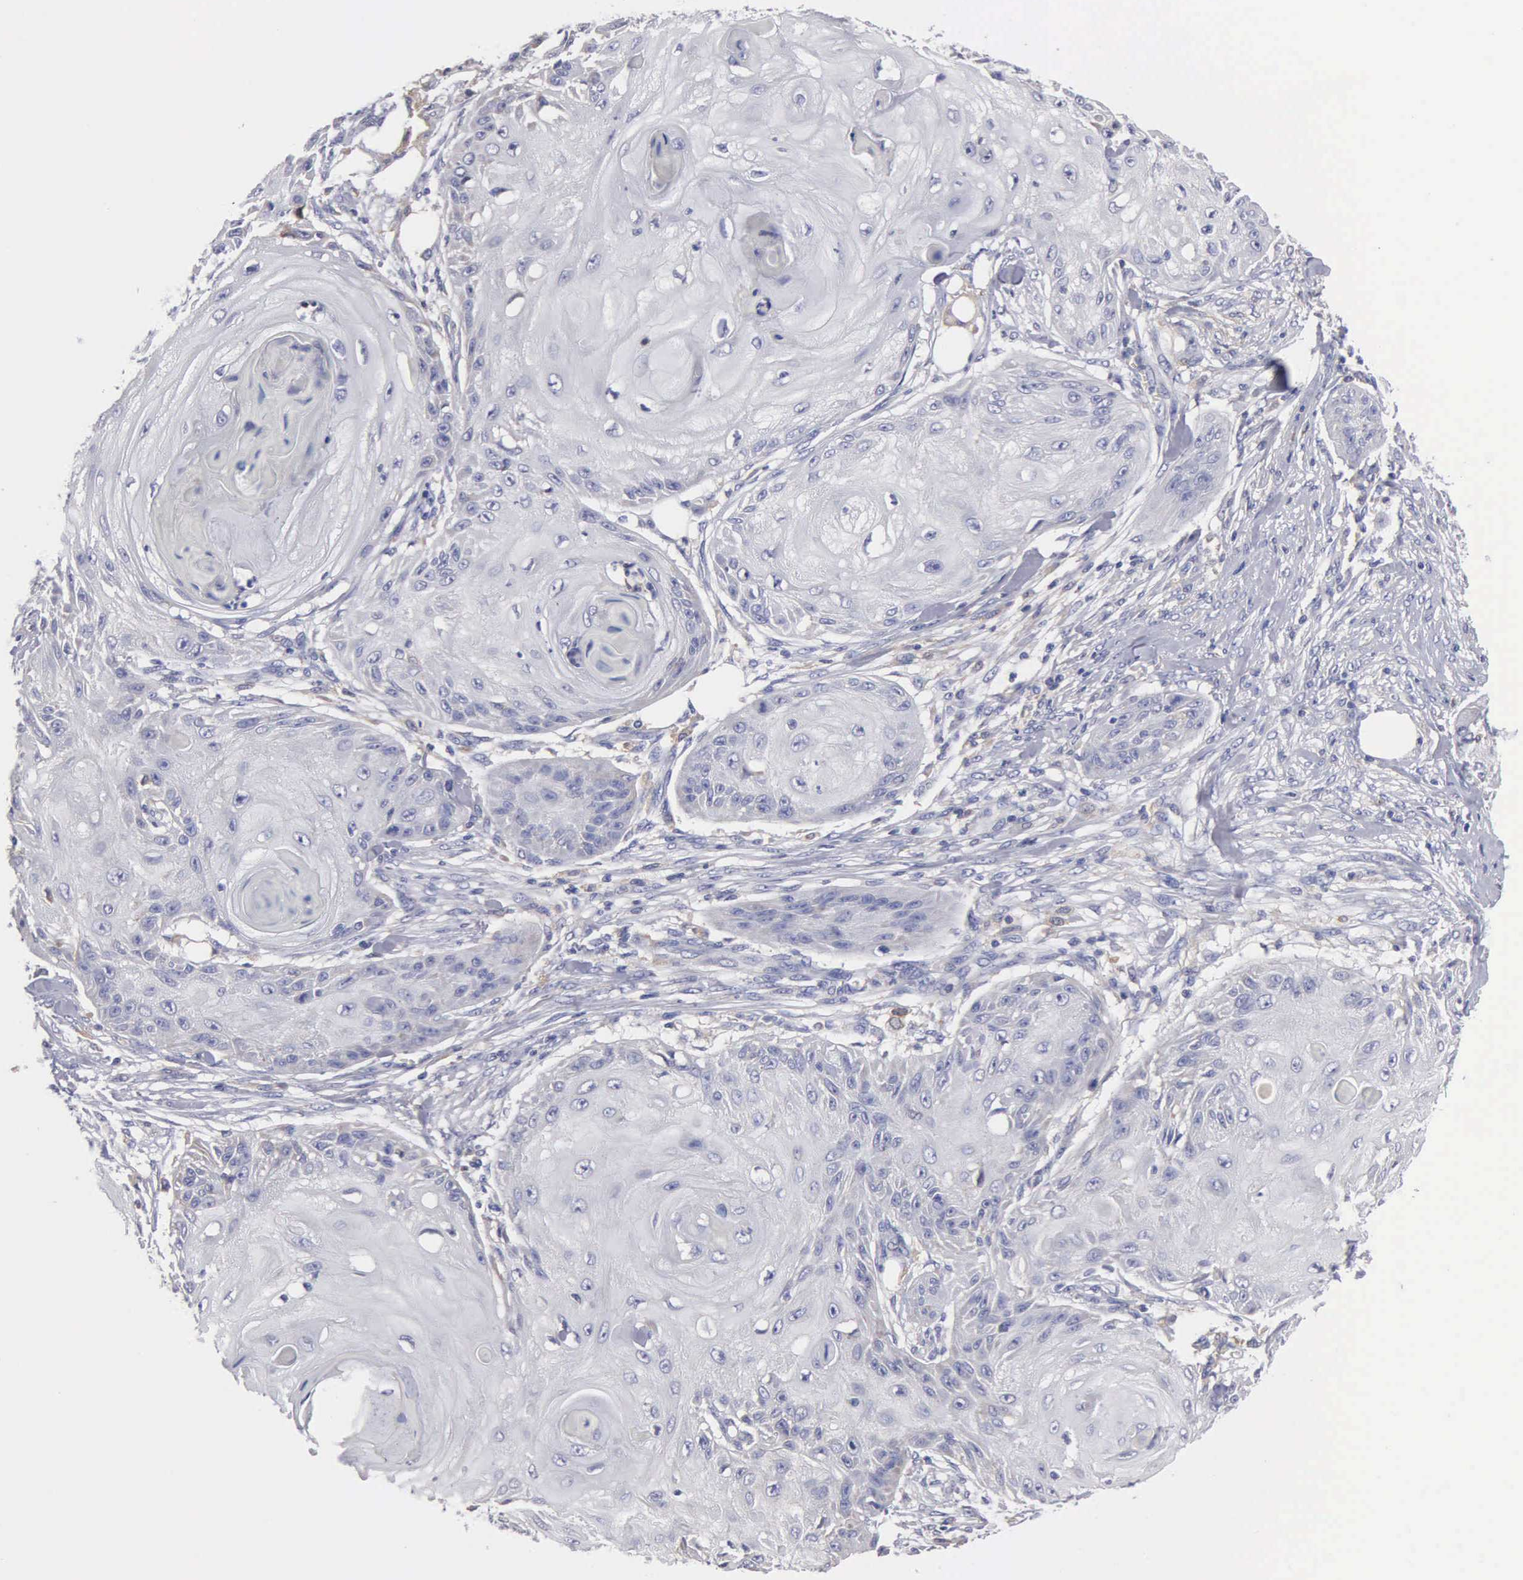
{"staining": {"intensity": "negative", "quantity": "none", "location": "none"}, "tissue": "skin cancer", "cell_type": "Tumor cells", "image_type": "cancer", "snomed": [{"axis": "morphology", "description": "Squamous cell carcinoma, NOS"}, {"axis": "topography", "description": "Skin"}], "caption": "Immunohistochemistry (IHC) image of neoplastic tissue: human squamous cell carcinoma (skin) stained with DAB (3,3'-diaminobenzidine) displays no significant protein staining in tumor cells.", "gene": "PTGS2", "patient": {"sex": "female", "age": 88}}